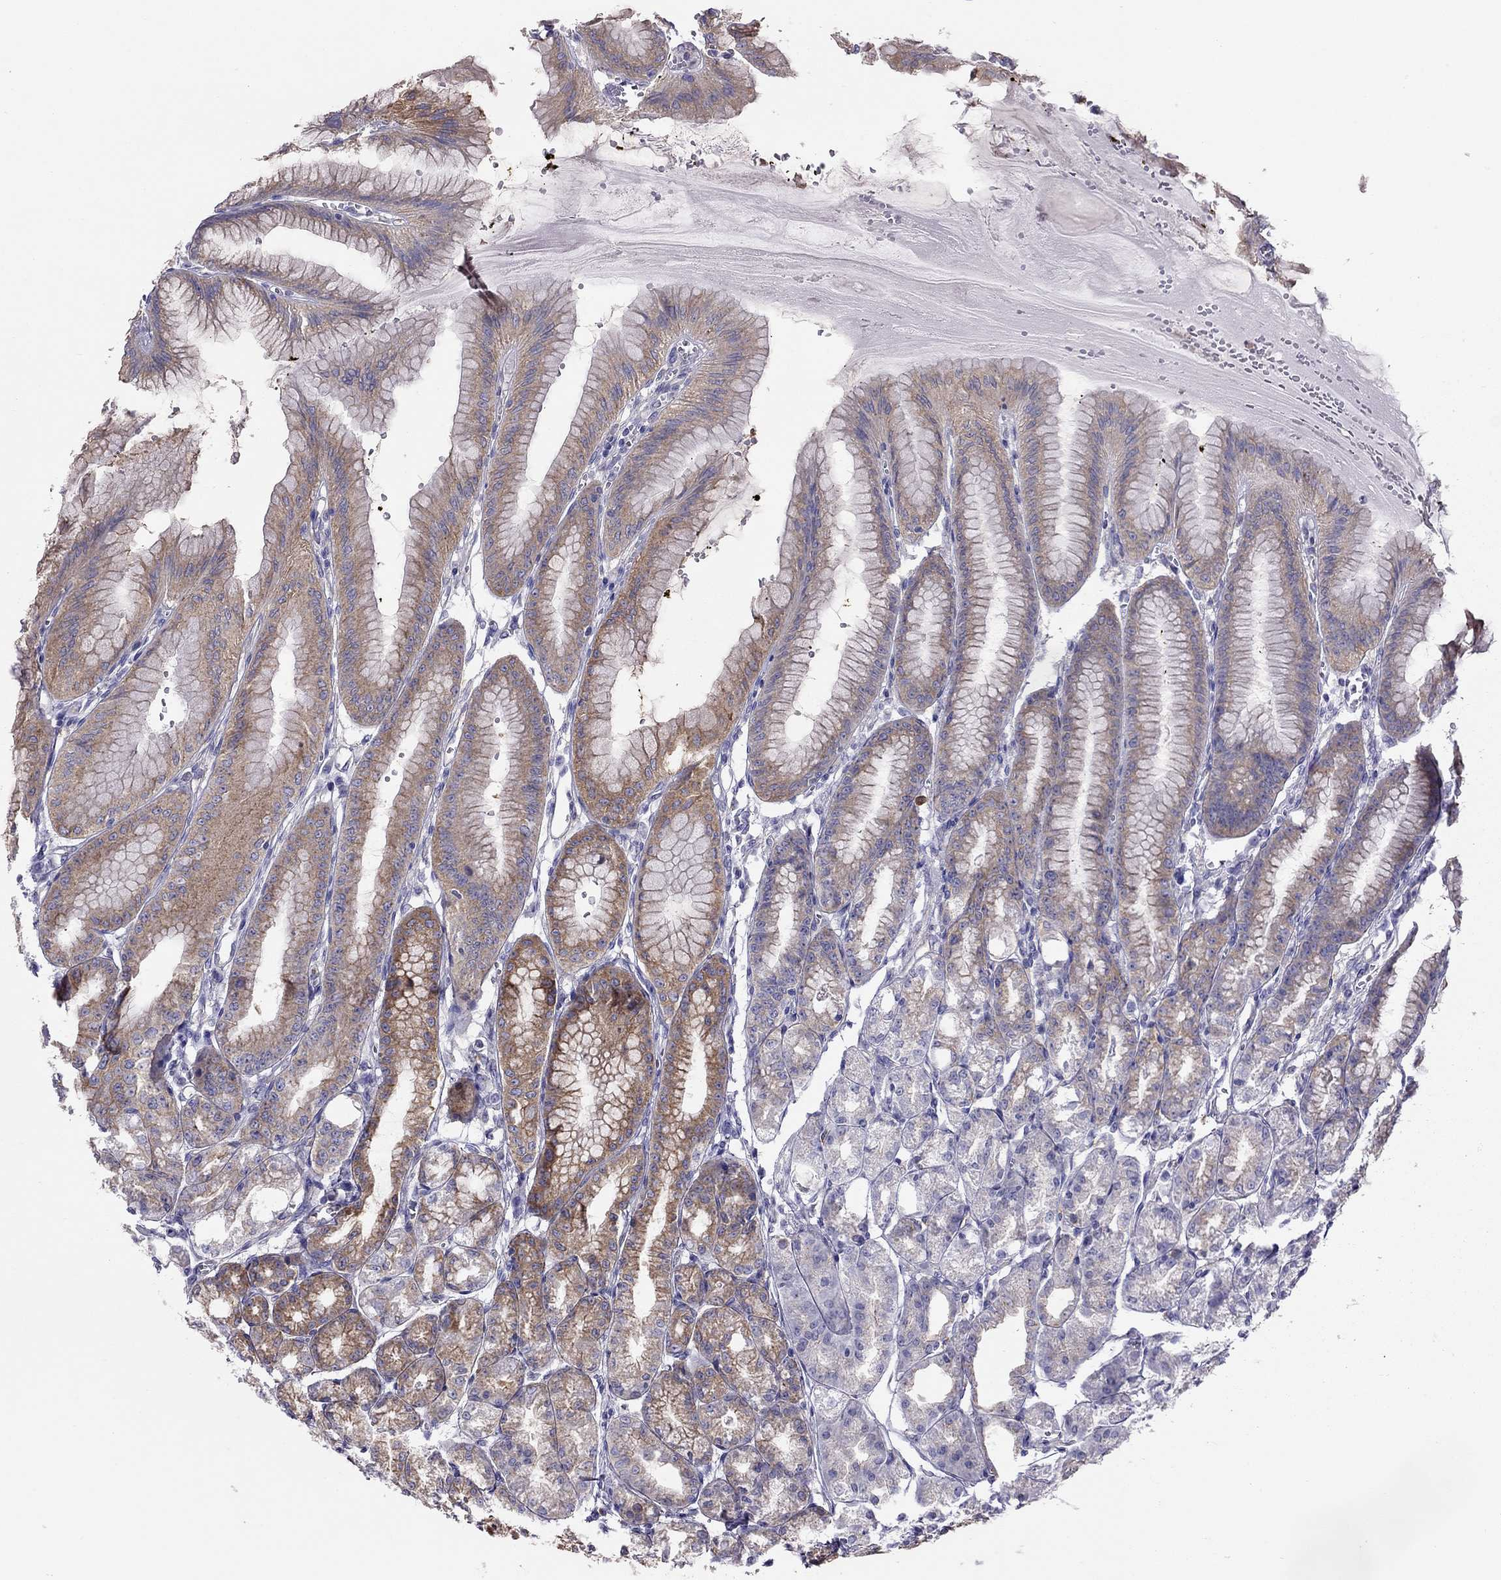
{"staining": {"intensity": "moderate", "quantity": "25%-75%", "location": "cytoplasmic/membranous"}, "tissue": "stomach", "cell_type": "Glandular cells", "image_type": "normal", "snomed": [{"axis": "morphology", "description": "Normal tissue, NOS"}, {"axis": "topography", "description": "Stomach, lower"}], "caption": "Benign stomach exhibits moderate cytoplasmic/membranous positivity in approximately 25%-75% of glandular cells (IHC, brightfield microscopy, high magnification)..", "gene": "ALOX15B", "patient": {"sex": "male", "age": 71}}